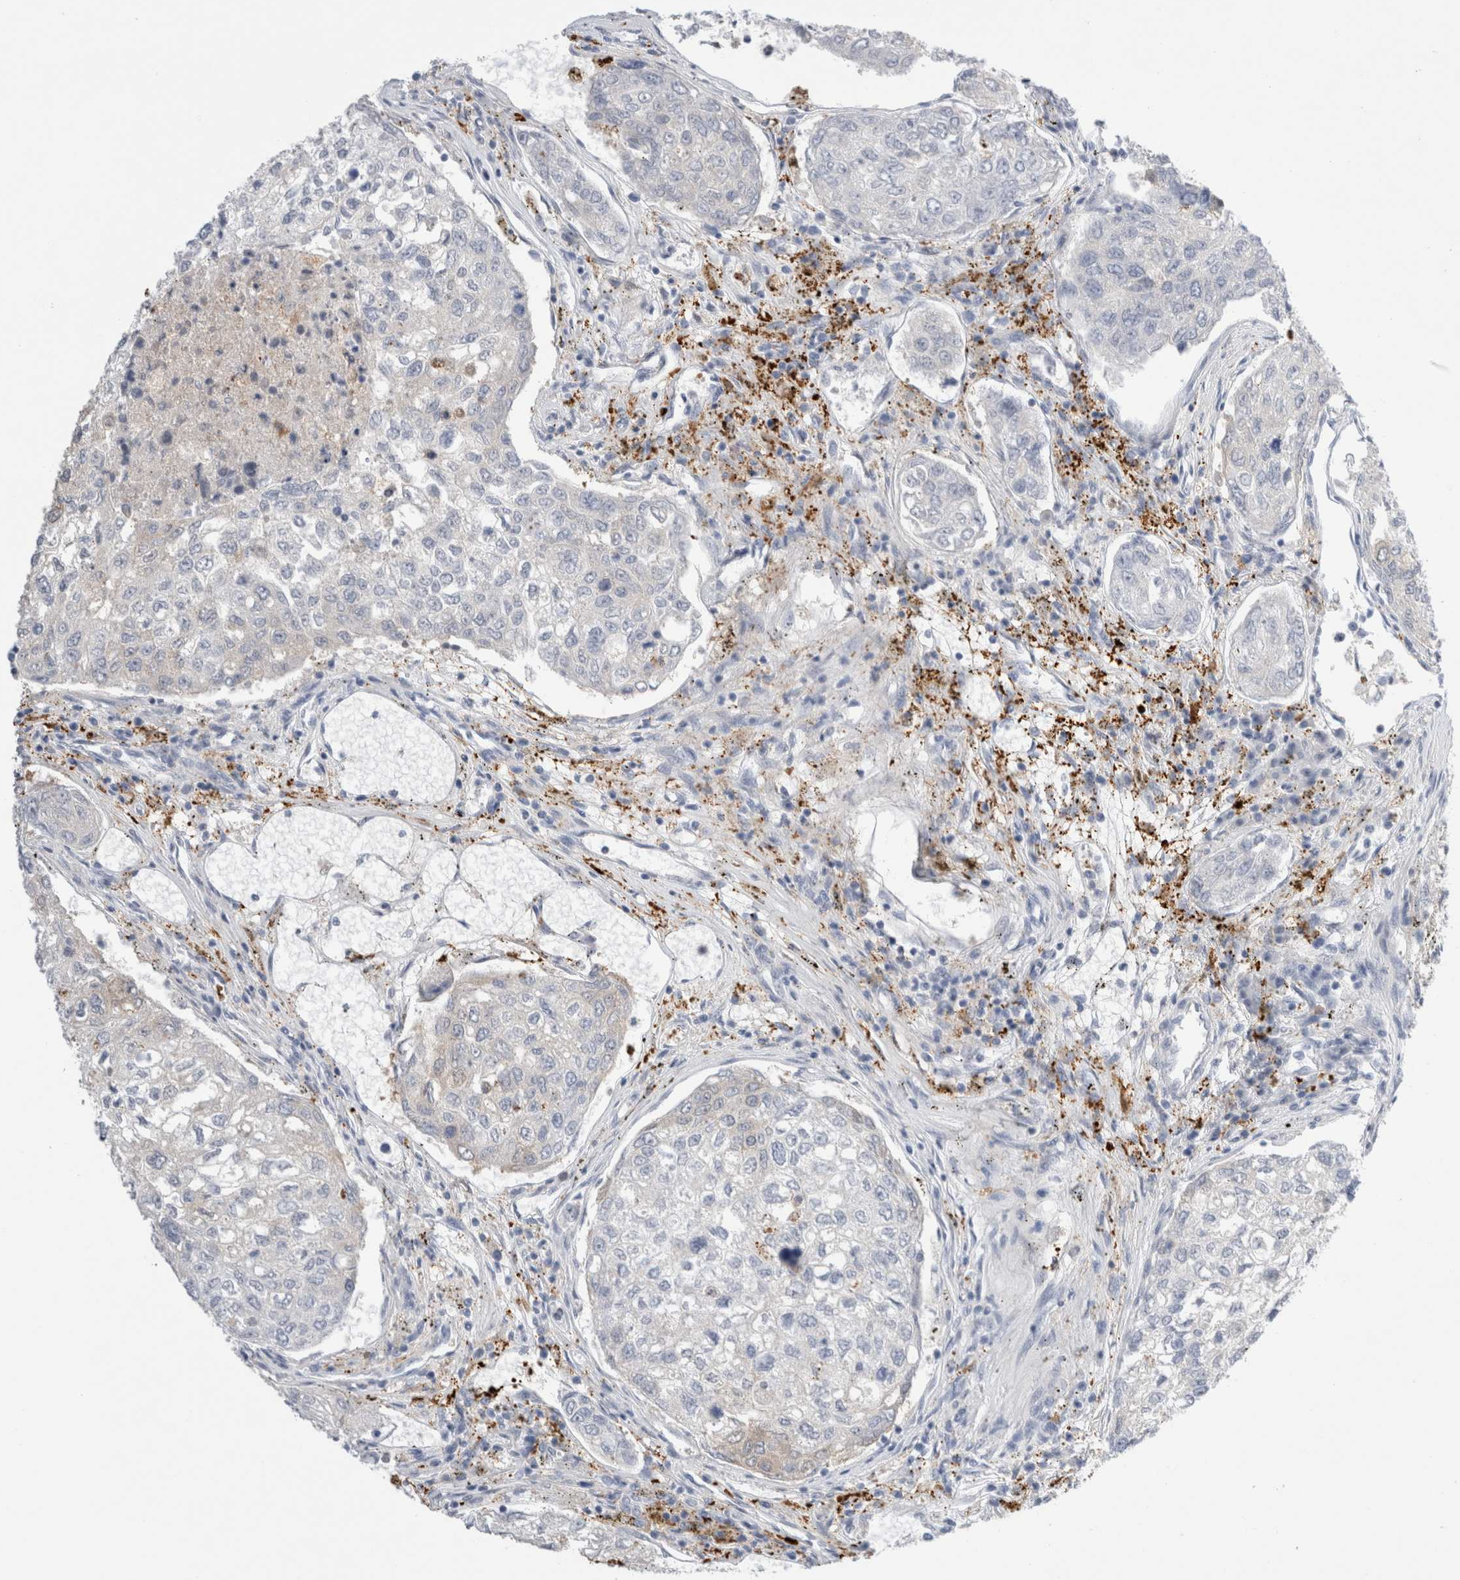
{"staining": {"intensity": "negative", "quantity": "none", "location": "none"}, "tissue": "urothelial cancer", "cell_type": "Tumor cells", "image_type": "cancer", "snomed": [{"axis": "morphology", "description": "Urothelial carcinoma, High grade"}, {"axis": "topography", "description": "Lymph node"}, {"axis": "topography", "description": "Urinary bladder"}], "caption": "Protein analysis of urothelial carcinoma (high-grade) exhibits no significant staining in tumor cells.", "gene": "NAPEPLD", "patient": {"sex": "male", "age": 51}}